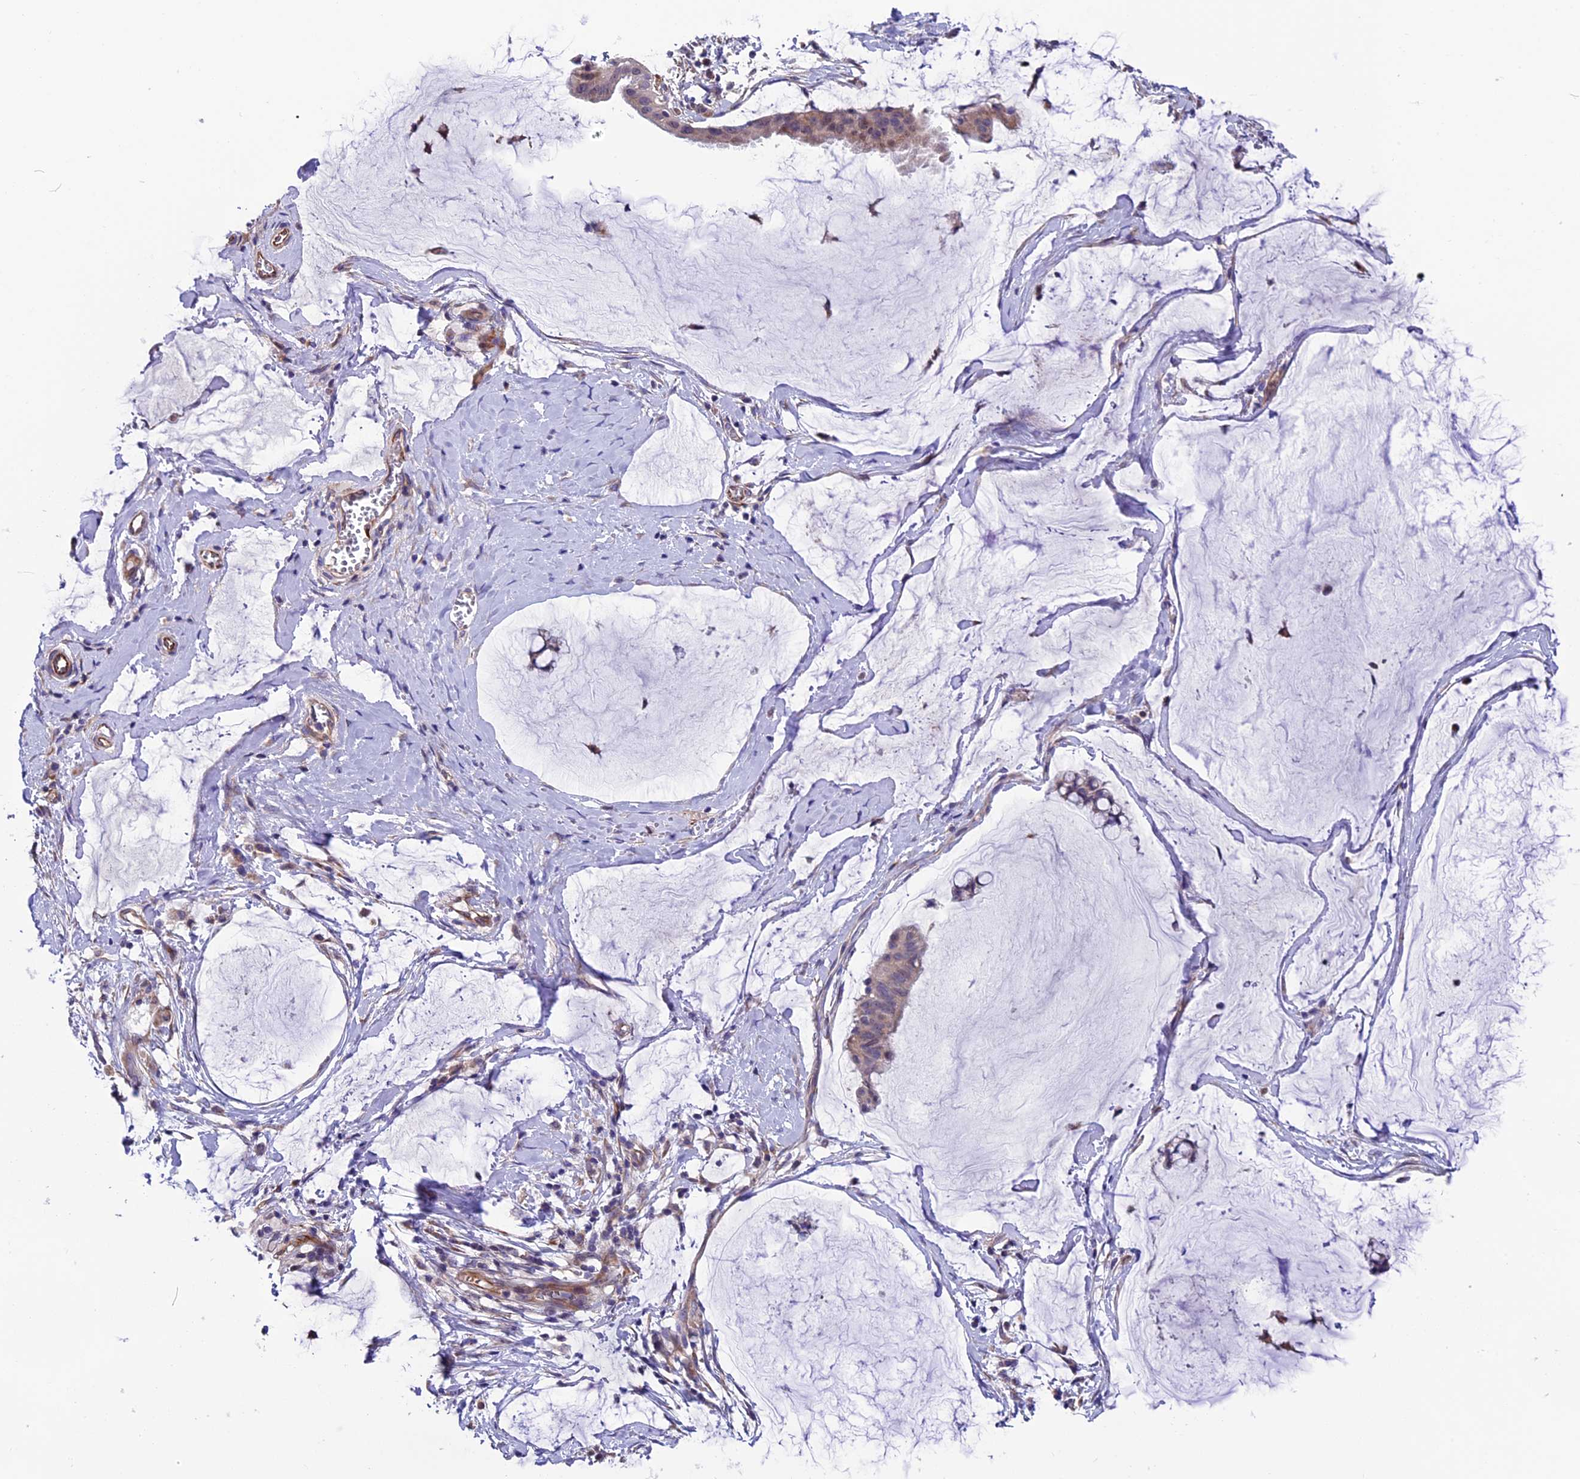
{"staining": {"intensity": "weak", "quantity": "<25%", "location": "nuclear"}, "tissue": "ovarian cancer", "cell_type": "Tumor cells", "image_type": "cancer", "snomed": [{"axis": "morphology", "description": "Cystadenocarcinoma, mucinous, NOS"}, {"axis": "topography", "description": "Ovary"}], "caption": "DAB (3,3'-diaminobenzidine) immunohistochemical staining of mucinous cystadenocarcinoma (ovarian) demonstrates no significant staining in tumor cells.", "gene": "PDILT", "patient": {"sex": "female", "age": 73}}